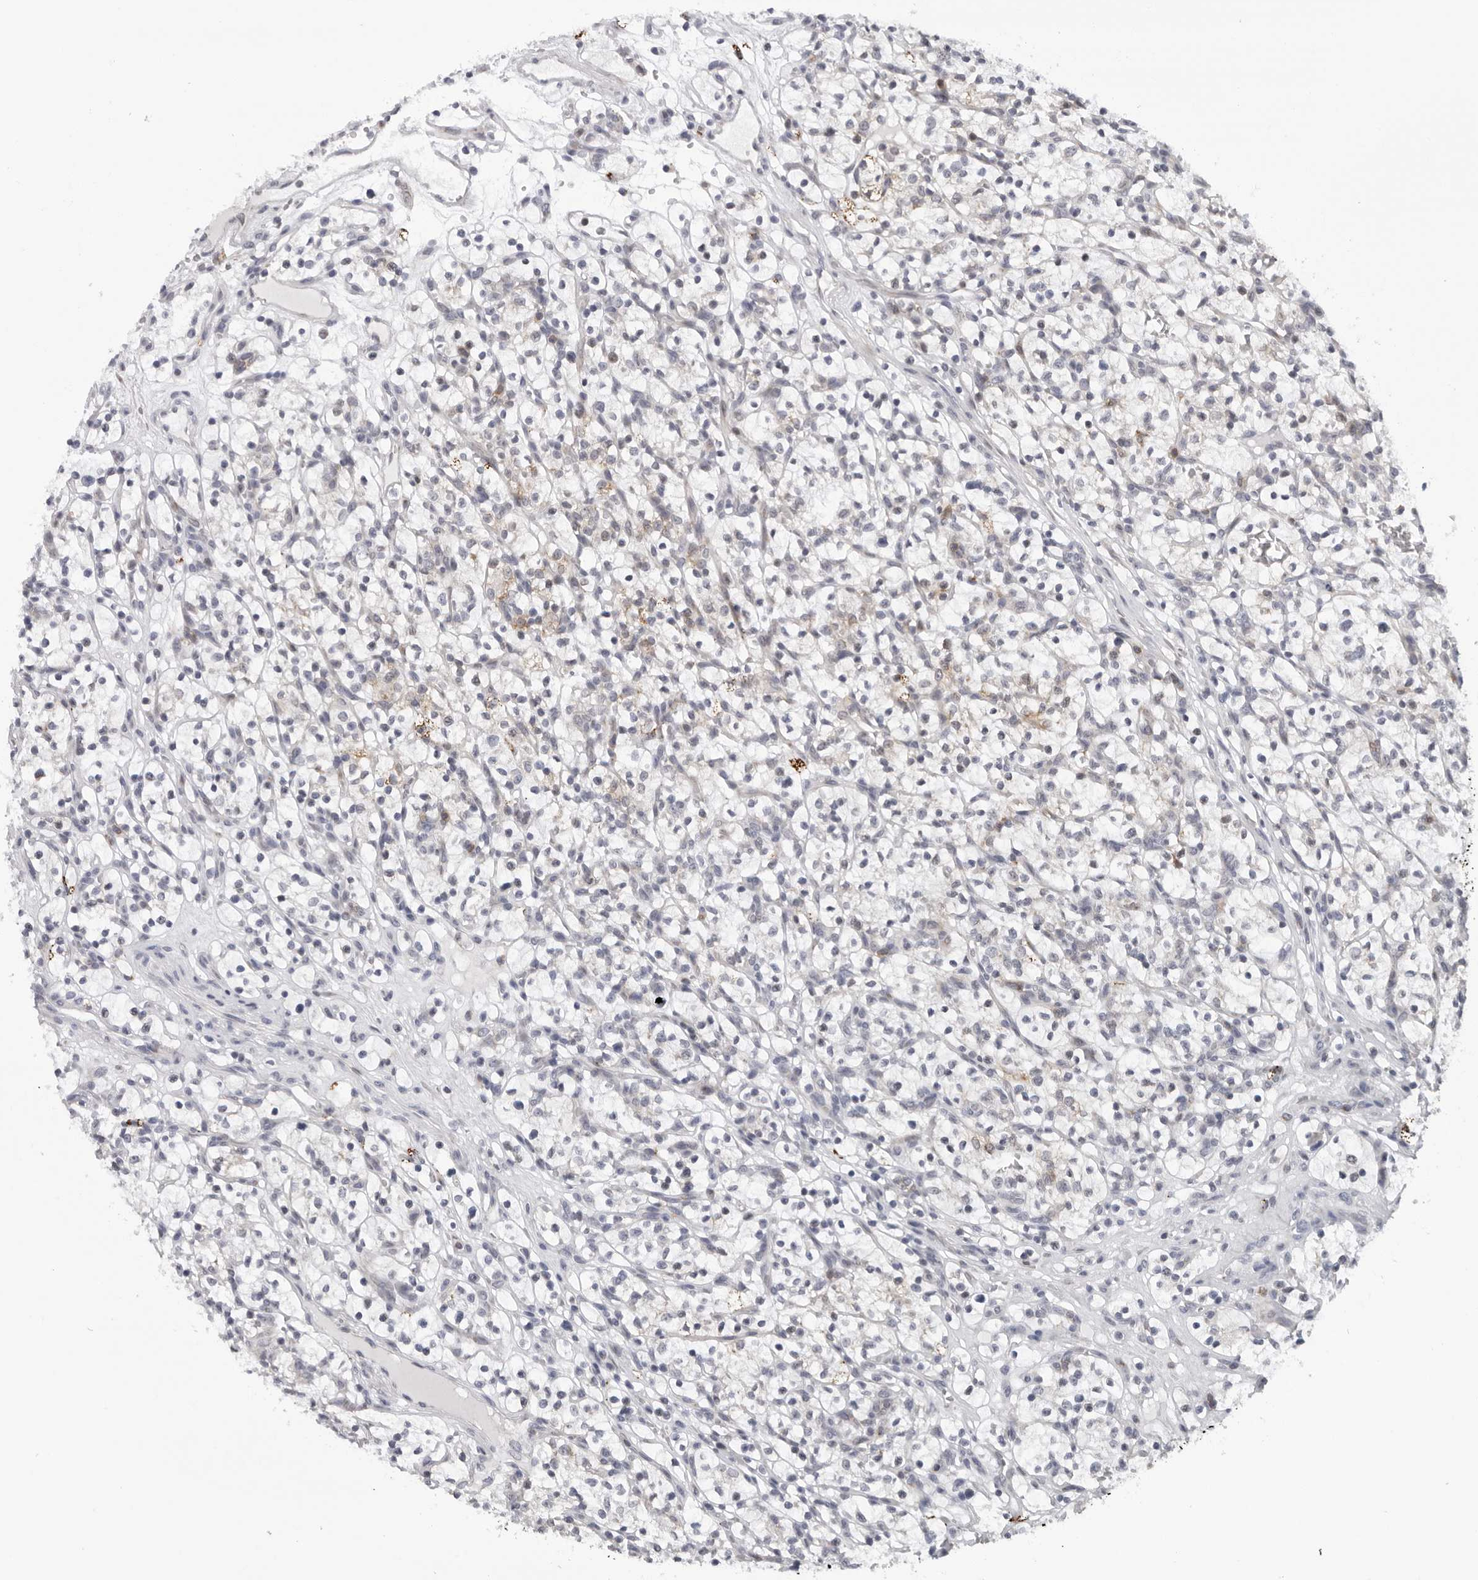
{"staining": {"intensity": "weak", "quantity": "<25%", "location": "cytoplasmic/membranous"}, "tissue": "renal cancer", "cell_type": "Tumor cells", "image_type": "cancer", "snomed": [{"axis": "morphology", "description": "Adenocarcinoma, NOS"}, {"axis": "topography", "description": "Kidney"}], "caption": "Human renal cancer stained for a protein using immunohistochemistry displays no expression in tumor cells.", "gene": "CPT2", "patient": {"sex": "female", "age": 57}}